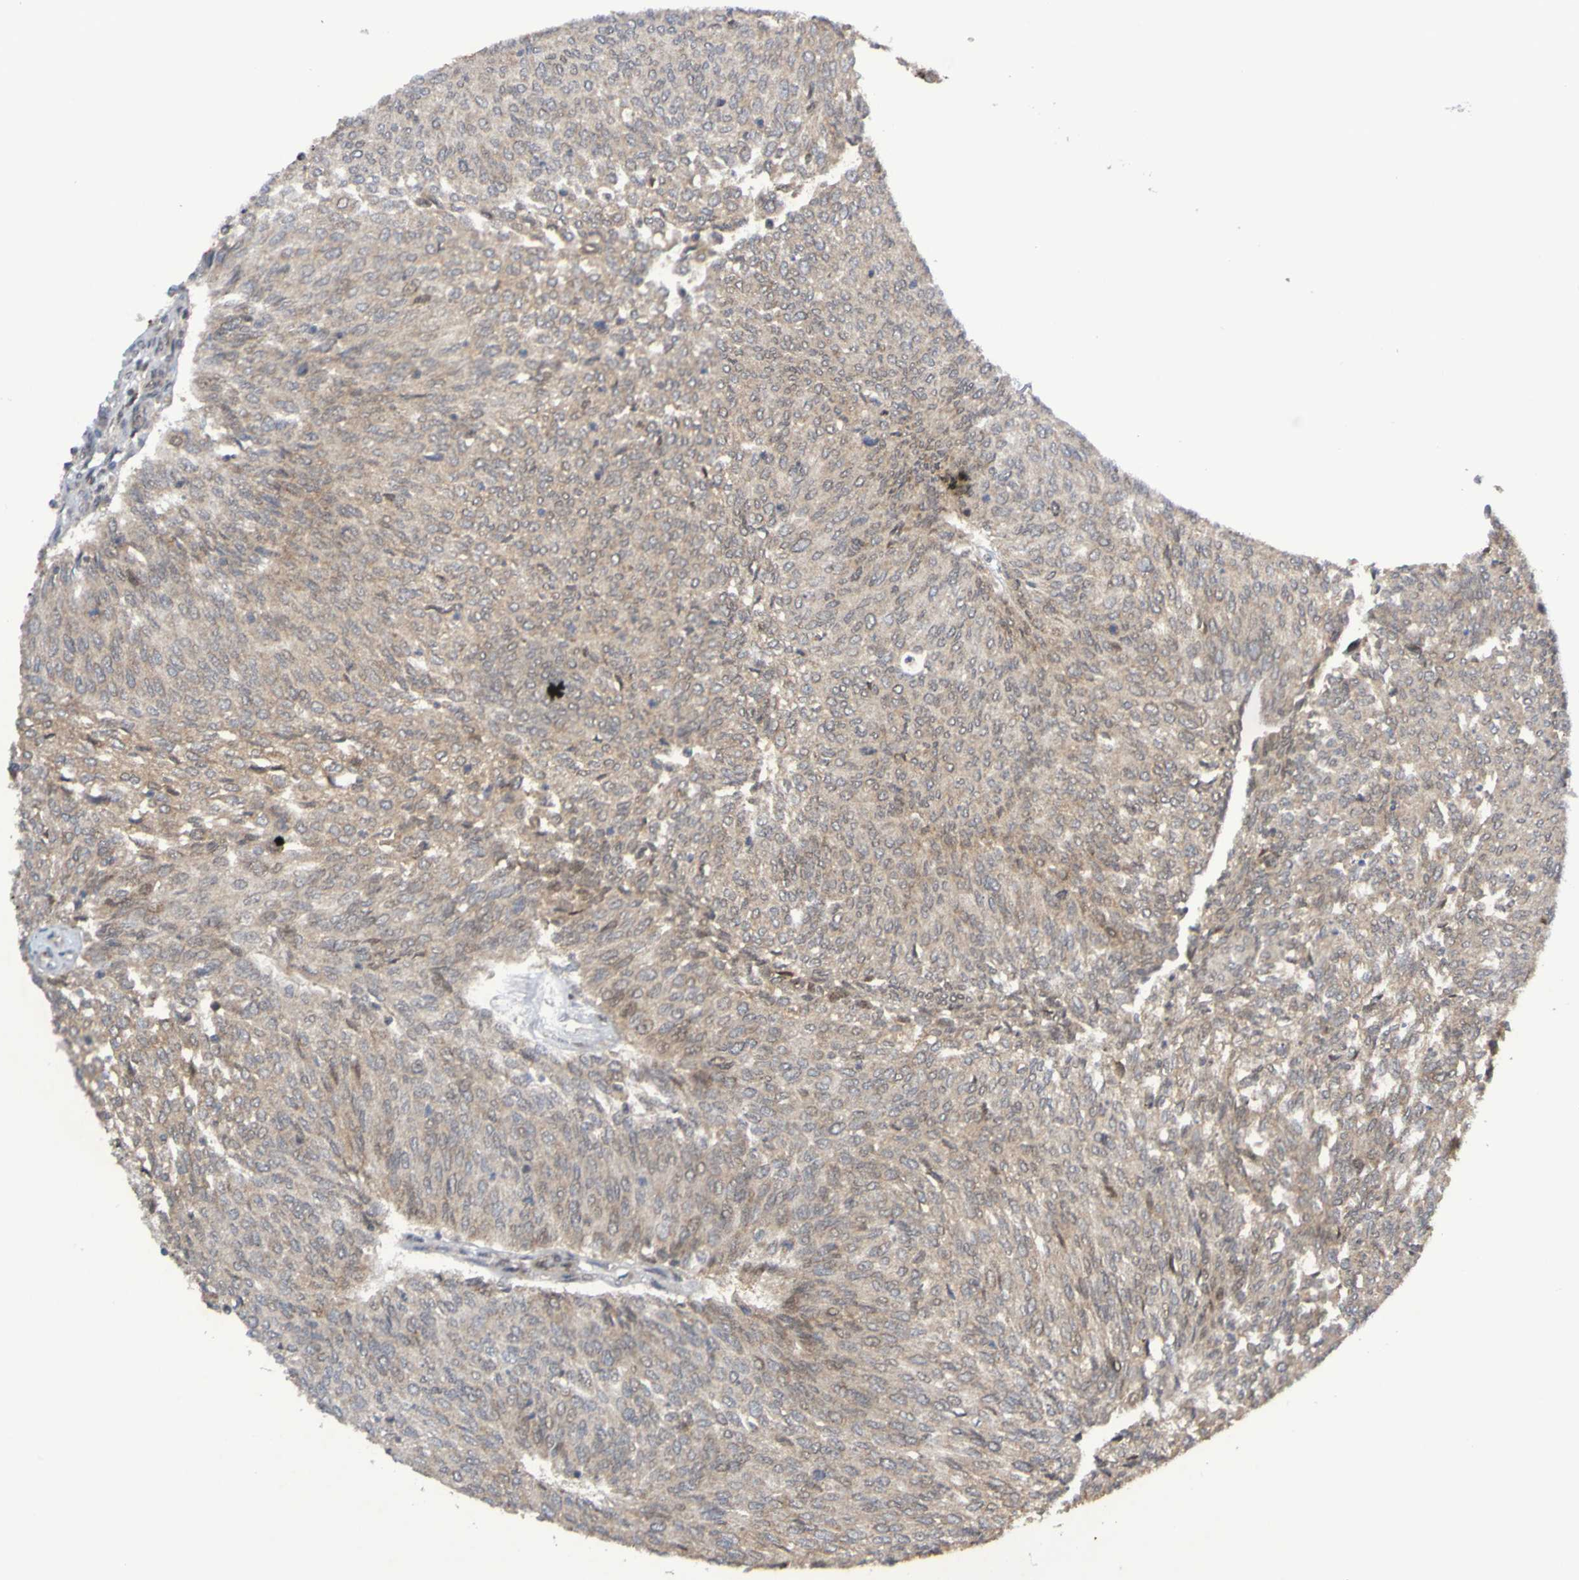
{"staining": {"intensity": "weak", "quantity": ">75%", "location": "cytoplasmic/membranous"}, "tissue": "urothelial cancer", "cell_type": "Tumor cells", "image_type": "cancer", "snomed": [{"axis": "morphology", "description": "Urothelial carcinoma, Low grade"}, {"axis": "topography", "description": "Urinary bladder"}], "caption": "Urothelial cancer tissue demonstrates weak cytoplasmic/membranous positivity in approximately >75% of tumor cells", "gene": "ITLN1", "patient": {"sex": "female", "age": 79}}